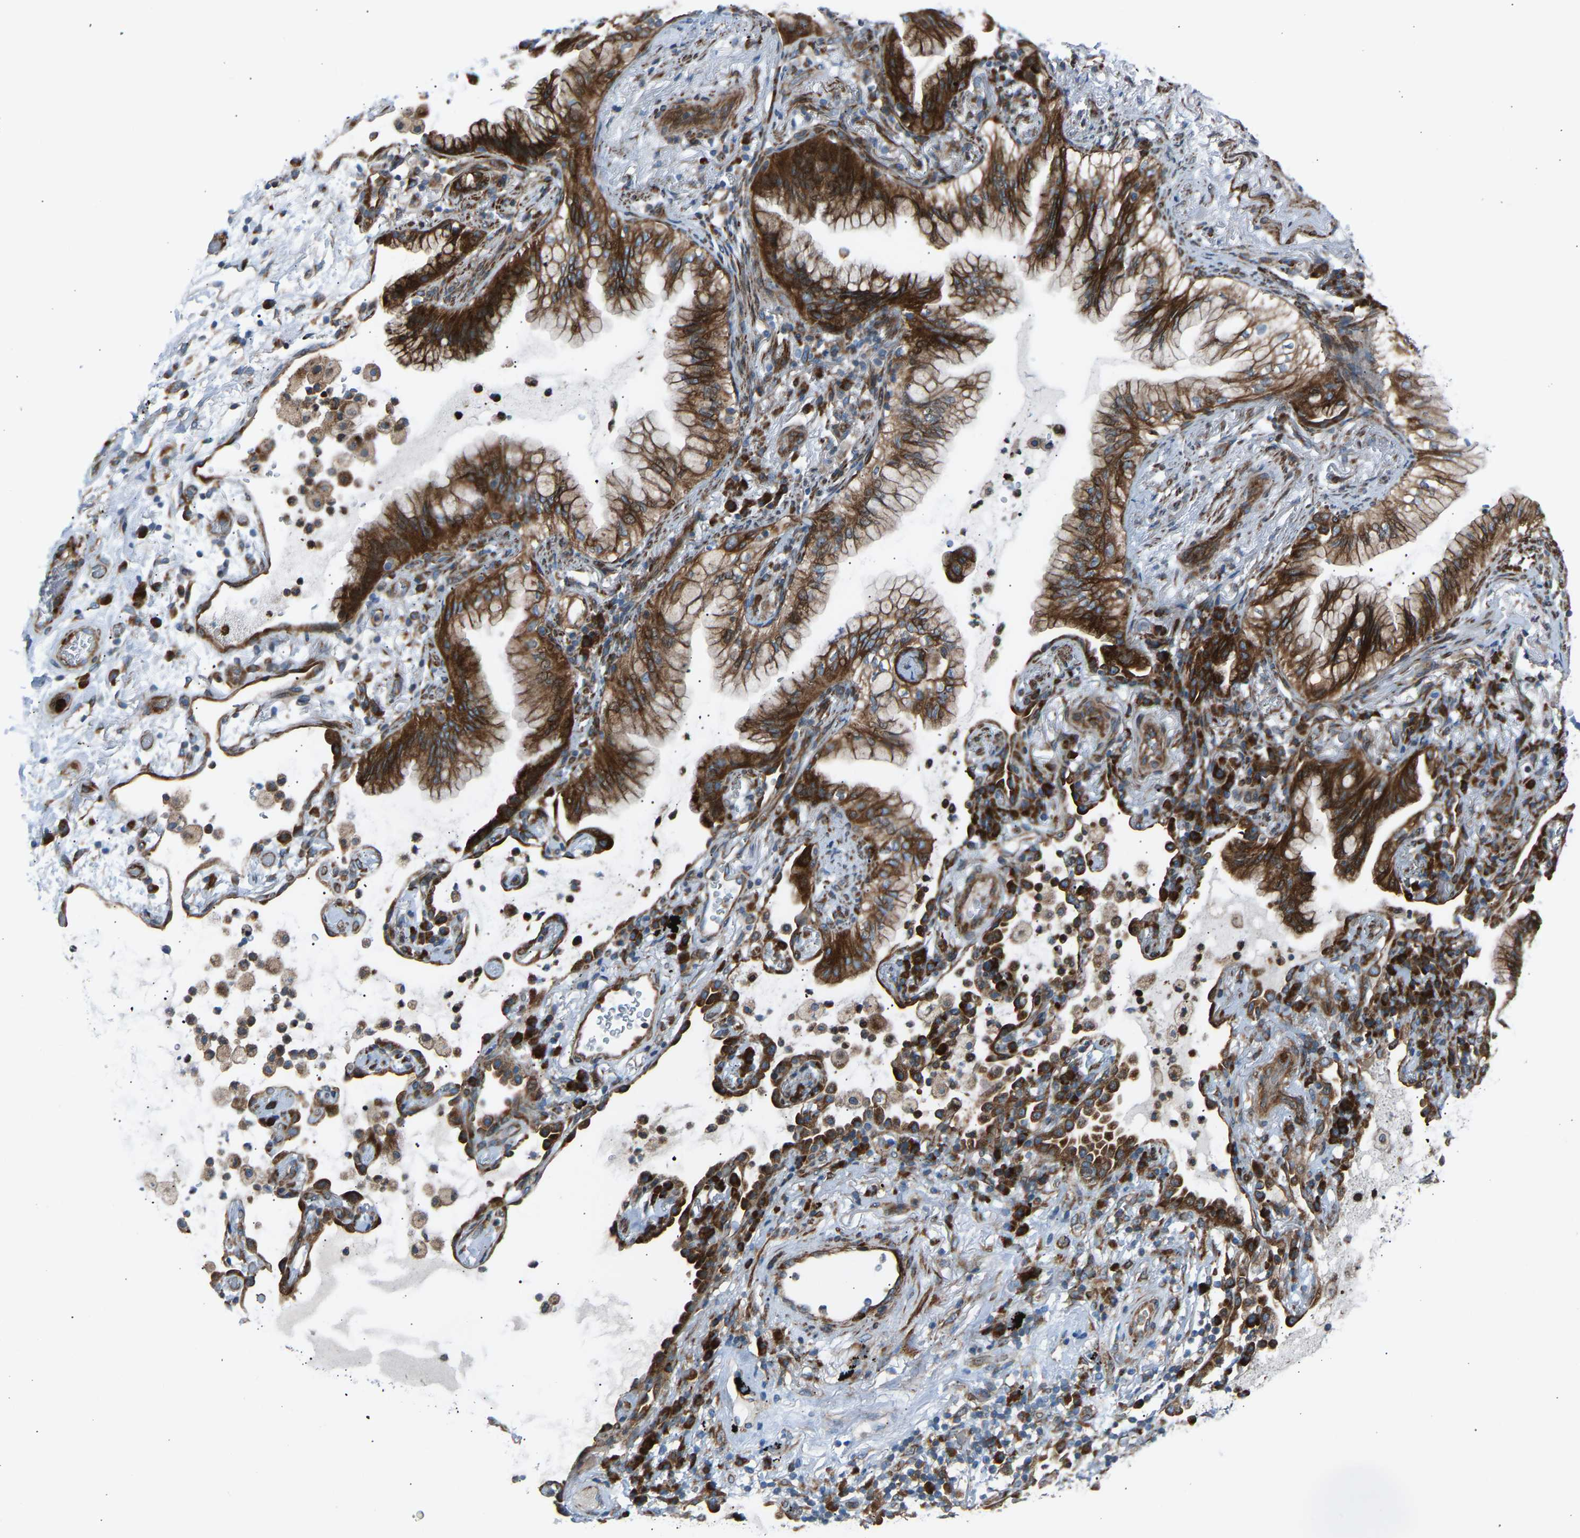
{"staining": {"intensity": "strong", "quantity": ">75%", "location": "cytoplasmic/membranous"}, "tissue": "lung cancer", "cell_type": "Tumor cells", "image_type": "cancer", "snomed": [{"axis": "morphology", "description": "Adenocarcinoma, NOS"}, {"axis": "topography", "description": "Lung"}], "caption": "Protein positivity by IHC reveals strong cytoplasmic/membranous staining in approximately >75% of tumor cells in lung adenocarcinoma.", "gene": "VPS41", "patient": {"sex": "female", "age": 70}}